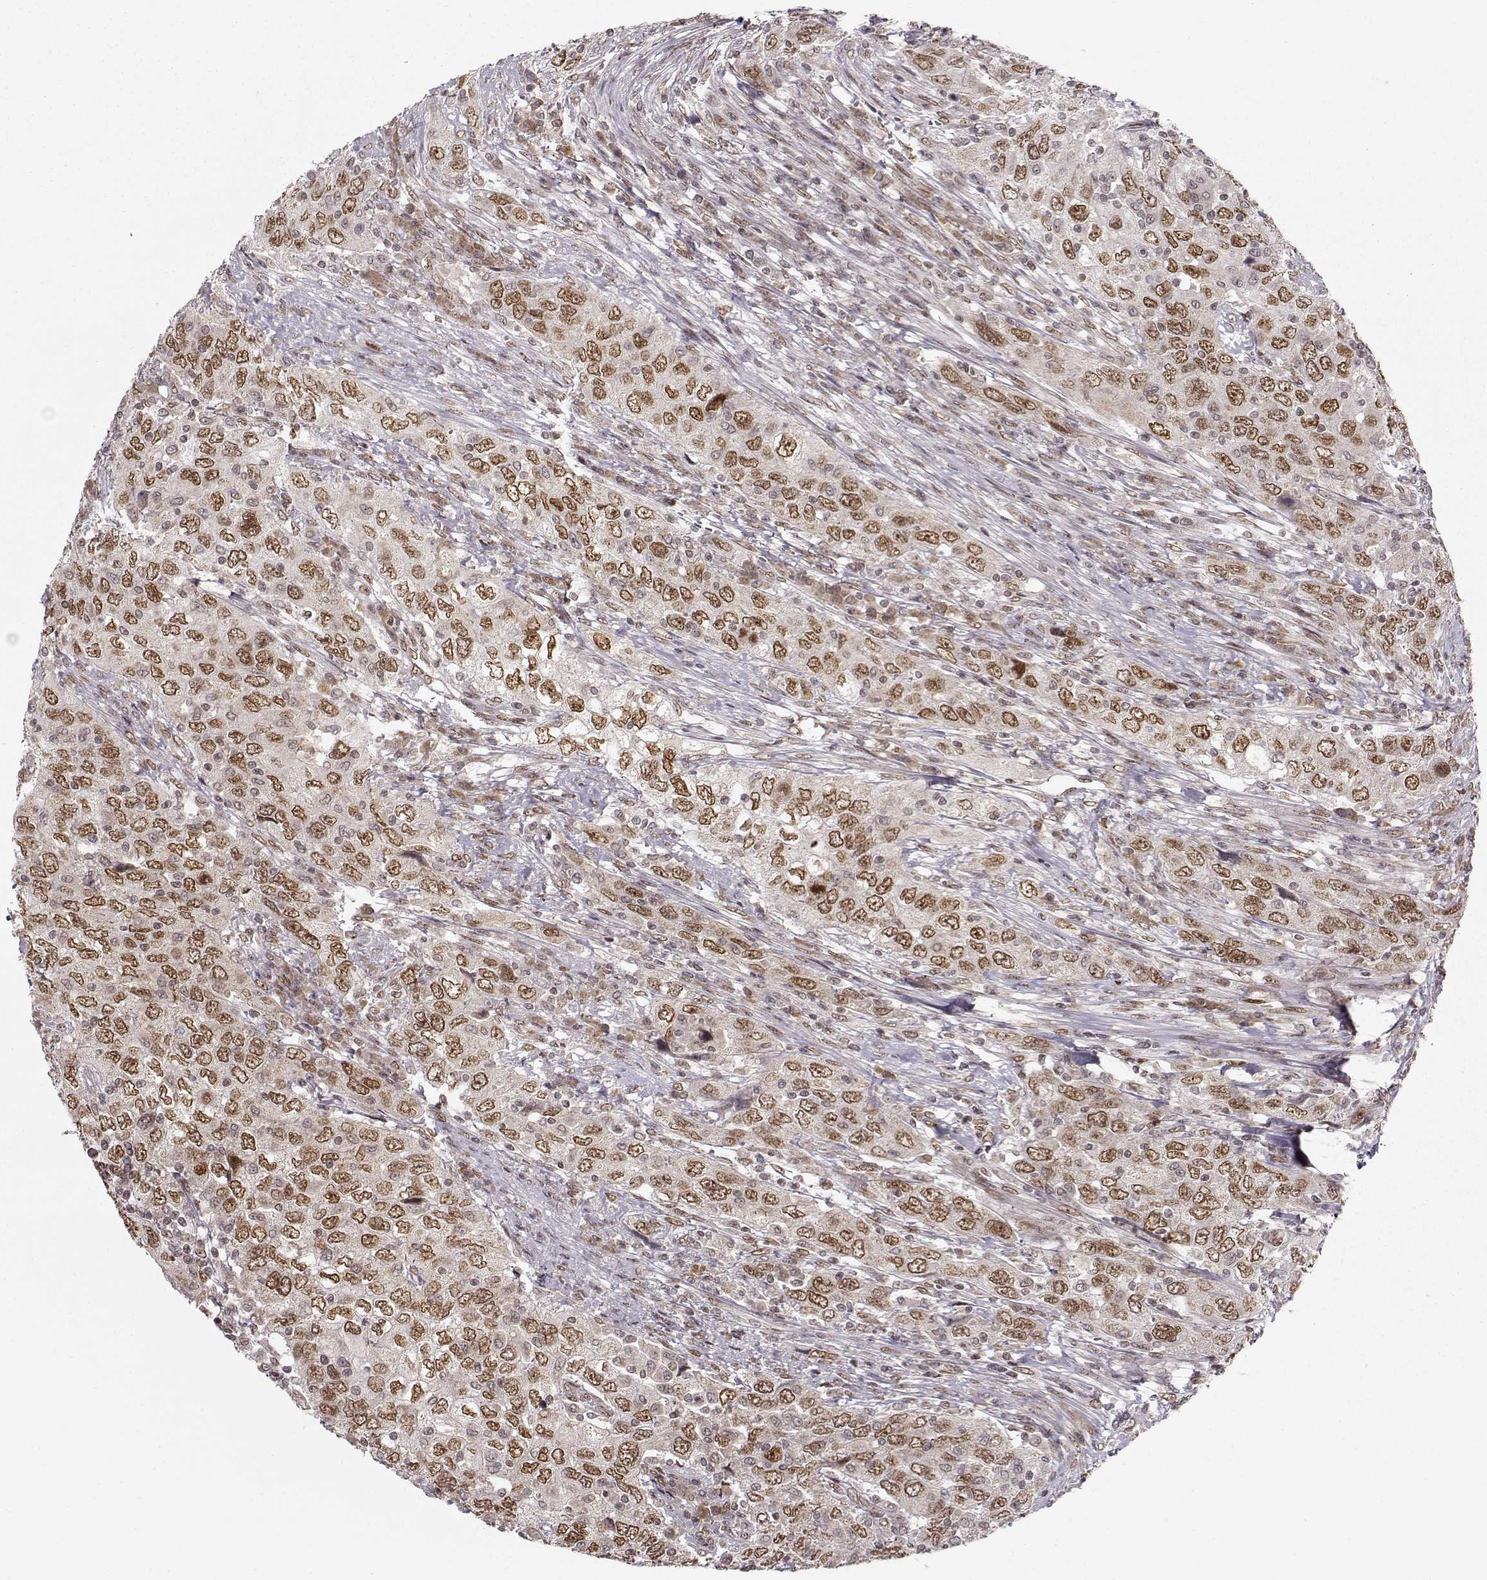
{"staining": {"intensity": "strong", "quantity": ">75%", "location": "cytoplasmic/membranous,nuclear"}, "tissue": "urothelial cancer", "cell_type": "Tumor cells", "image_type": "cancer", "snomed": [{"axis": "morphology", "description": "Urothelial carcinoma, High grade"}, {"axis": "topography", "description": "Urinary bladder"}], "caption": "An image of human urothelial cancer stained for a protein demonstrates strong cytoplasmic/membranous and nuclear brown staining in tumor cells. (DAB = brown stain, brightfield microscopy at high magnification).", "gene": "RAI1", "patient": {"sex": "male", "age": 76}}